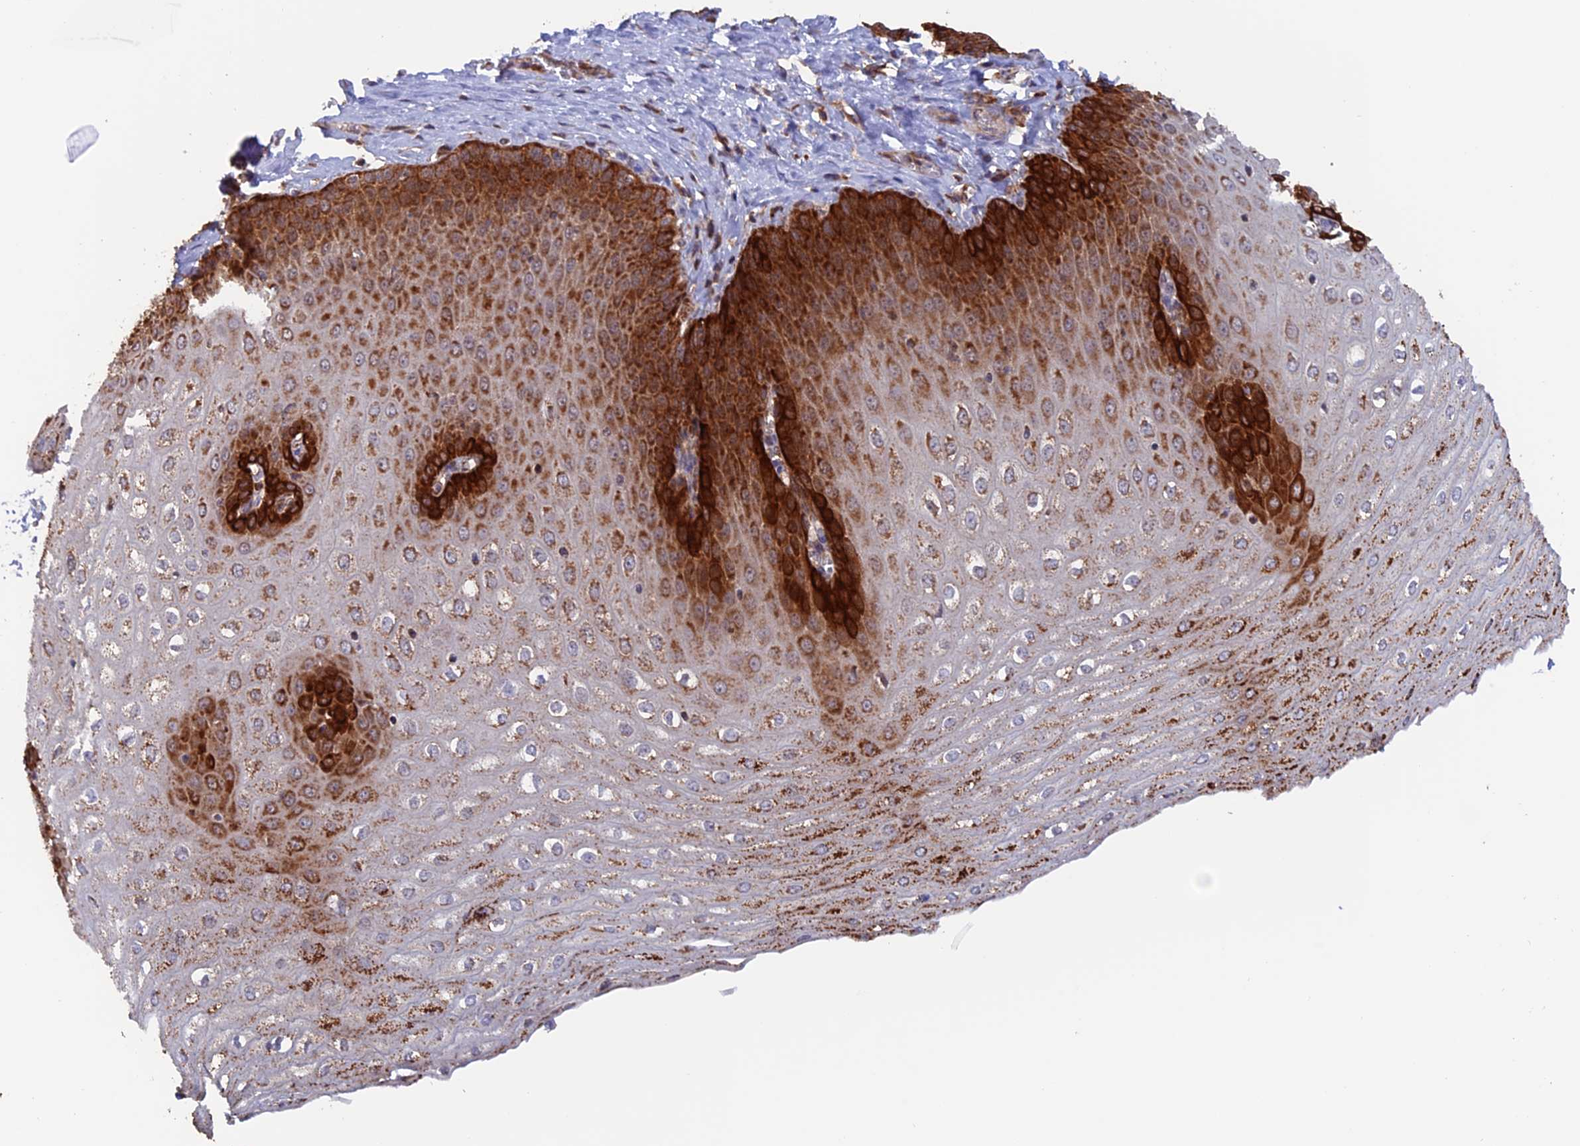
{"staining": {"intensity": "strong", "quantity": "<25%", "location": "cytoplasmic/membranous"}, "tissue": "esophagus", "cell_type": "Squamous epithelial cells", "image_type": "normal", "snomed": [{"axis": "morphology", "description": "Normal tissue, NOS"}, {"axis": "topography", "description": "Esophagus"}], "caption": "There is medium levels of strong cytoplasmic/membranous expression in squamous epithelial cells of benign esophagus, as demonstrated by immunohistochemical staining (brown color).", "gene": "DTYMK", "patient": {"sex": "male", "age": 60}}